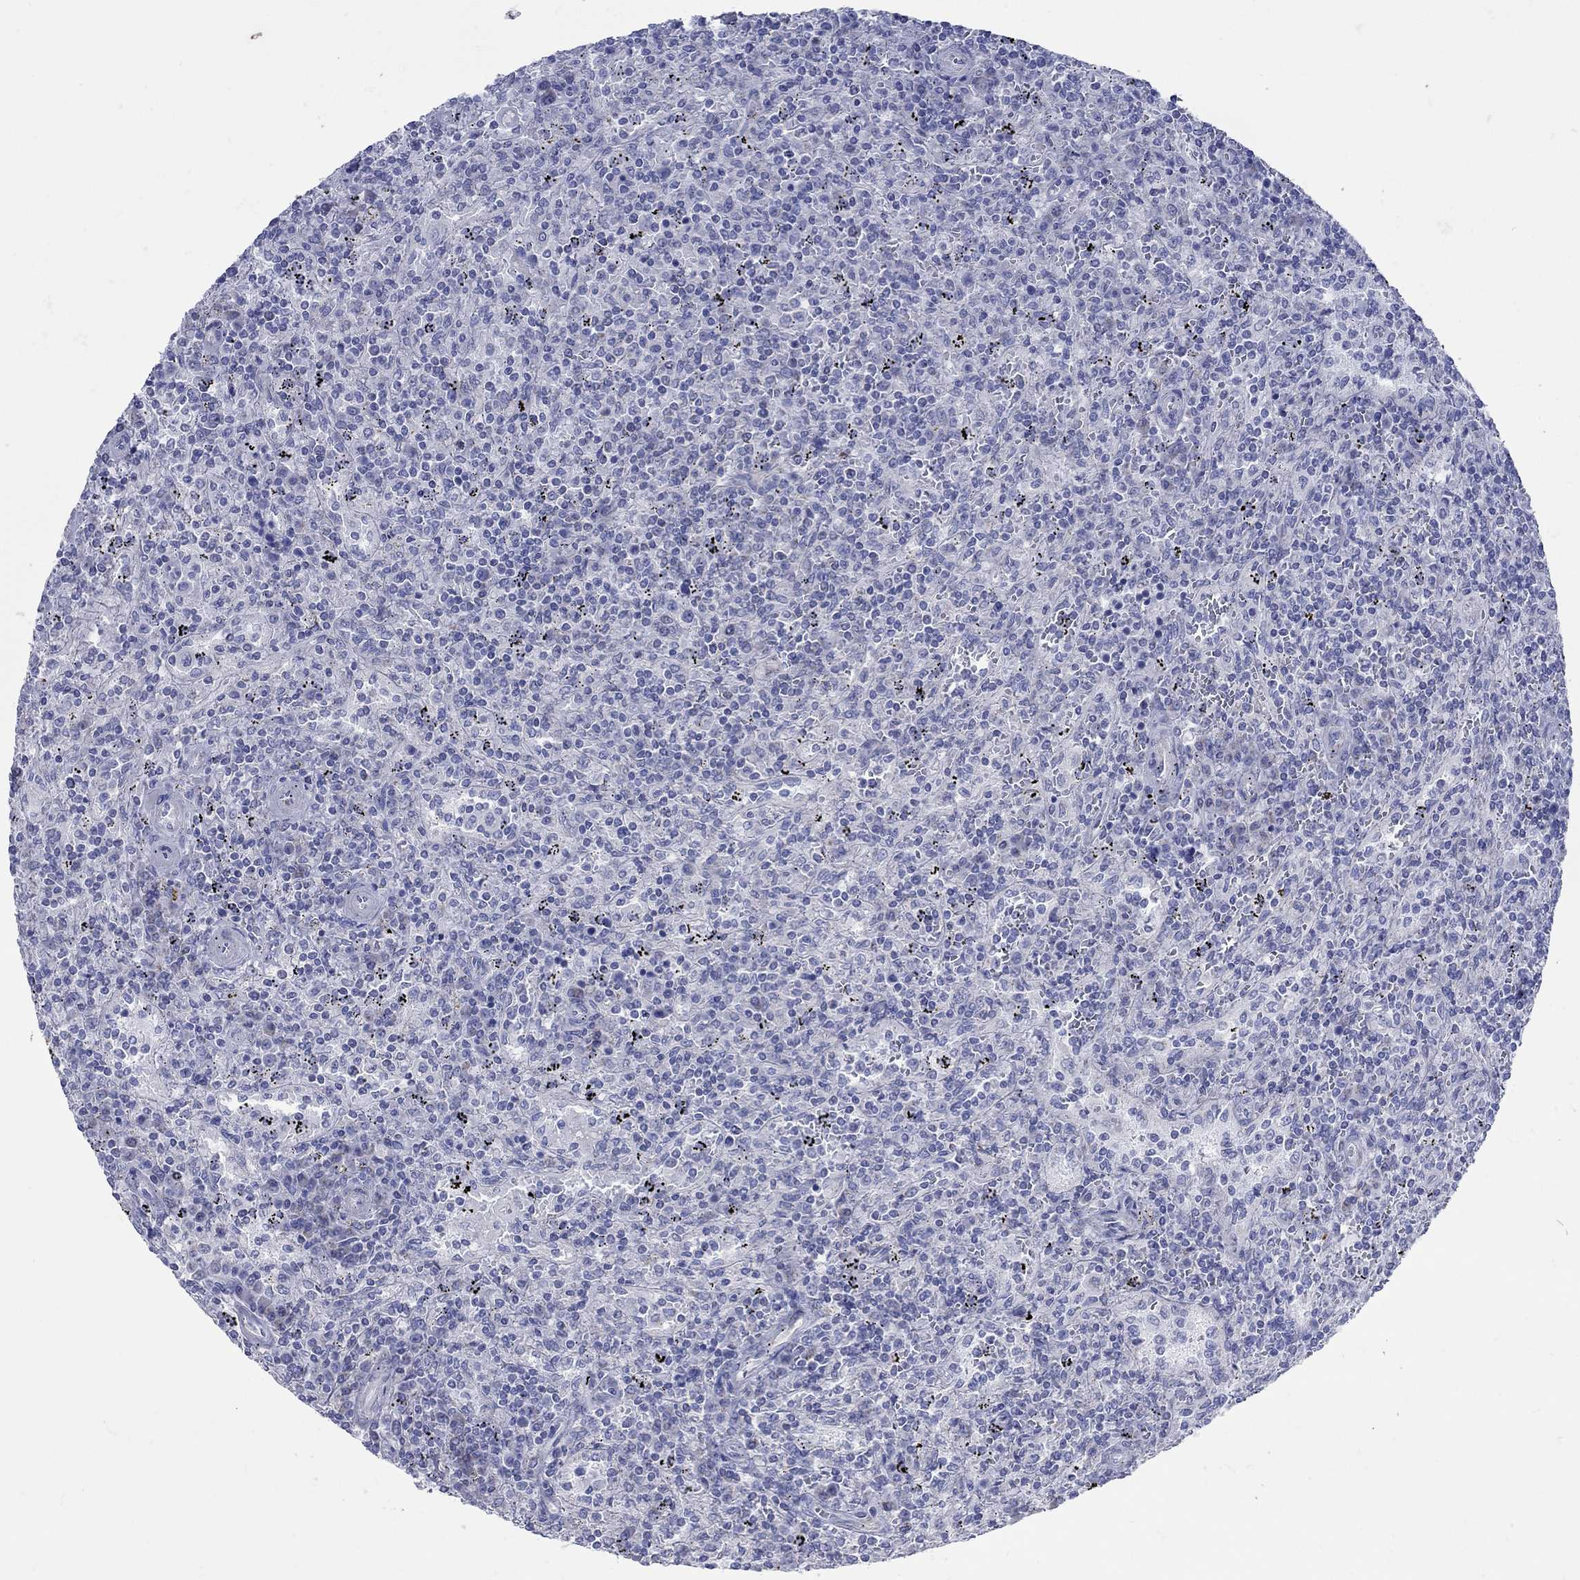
{"staining": {"intensity": "negative", "quantity": "none", "location": "none"}, "tissue": "lymphoma", "cell_type": "Tumor cells", "image_type": "cancer", "snomed": [{"axis": "morphology", "description": "Malignant lymphoma, non-Hodgkin's type, Low grade"}, {"axis": "topography", "description": "Spleen"}], "caption": "Tumor cells are negative for brown protein staining in lymphoma.", "gene": "PDZD3", "patient": {"sex": "male", "age": 62}}